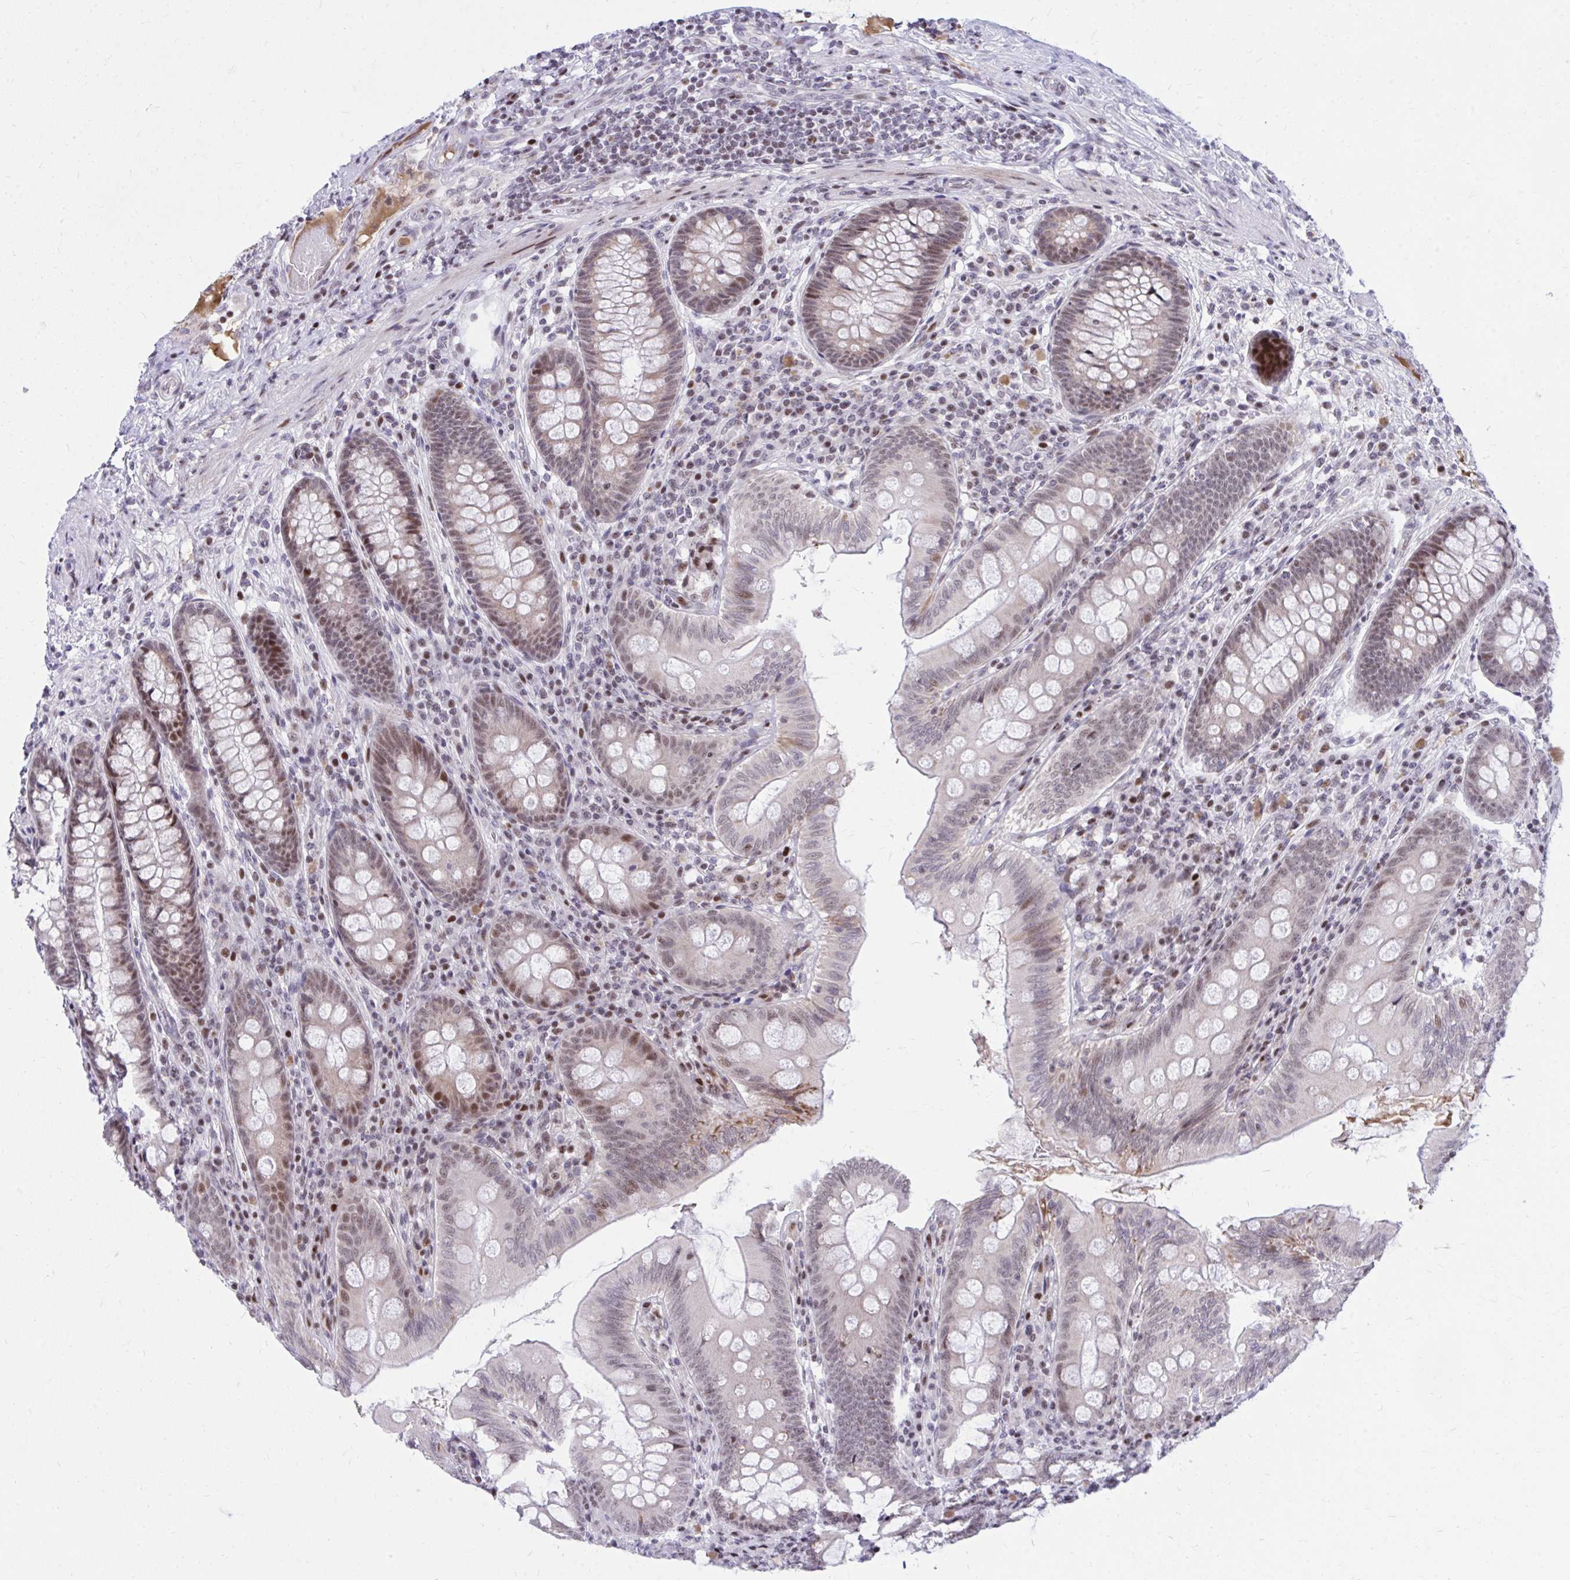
{"staining": {"intensity": "moderate", "quantity": "<25%", "location": "nuclear"}, "tissue": "appendix", "cell_type": "Glandular cells", "image_type": "normal", "snomed": [{"axis": "morphology", "description": "Normal tissue, NOS"}, {"axis": "topography", "description": "Appendix"}], "caption": "High-power microscopy captured an immunohistochemistry (IHC) histopathology image of normal appendix, revealing moderate nuclear expression in about <25% of glandular cells.", "gene": "C14orf39", "patient": {"sex": "male", "age": 71}}